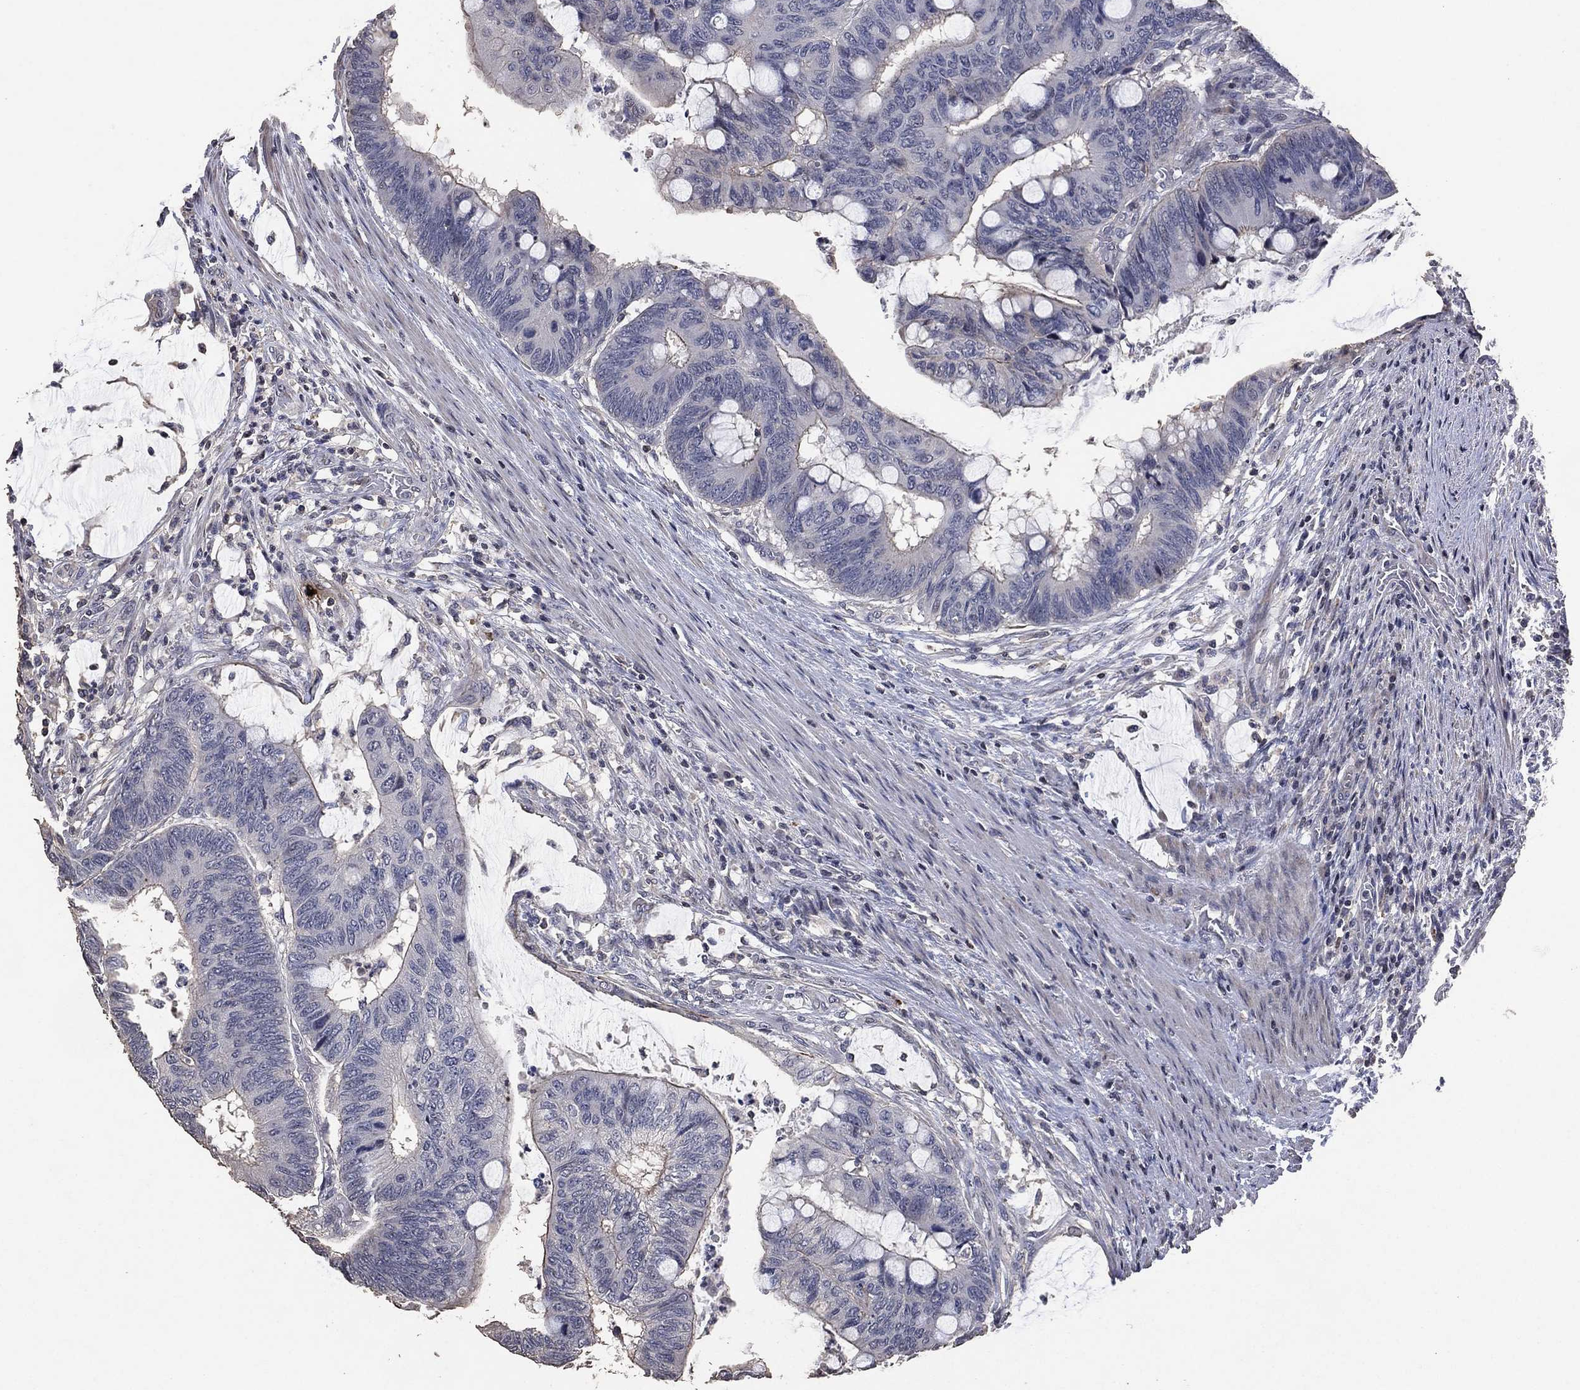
{"staining": {"intensity": "negative", "quantity": "none", "location": "none"}, "tissue": "colorectal cancer", "cell_type": "Tumor cells", "image_type": "cancer", "snomed": [{"axis": "morphology", "description": "Normal tissue, NOS"}, {"axis": "morphology", "description": "Adenocarcinoma, NOS"}, {"axis": "topography", "description": "Rectum"}], "caption": "High magnification brightfield microscopy of colorectal adenocarcinoma stained with DAB (brown) and counterstained with hematoxylin (blue): tumor cells show no significant positivity.", "gene": "ADPRHL1", "patient": {"sex": "male", "age": 92}}